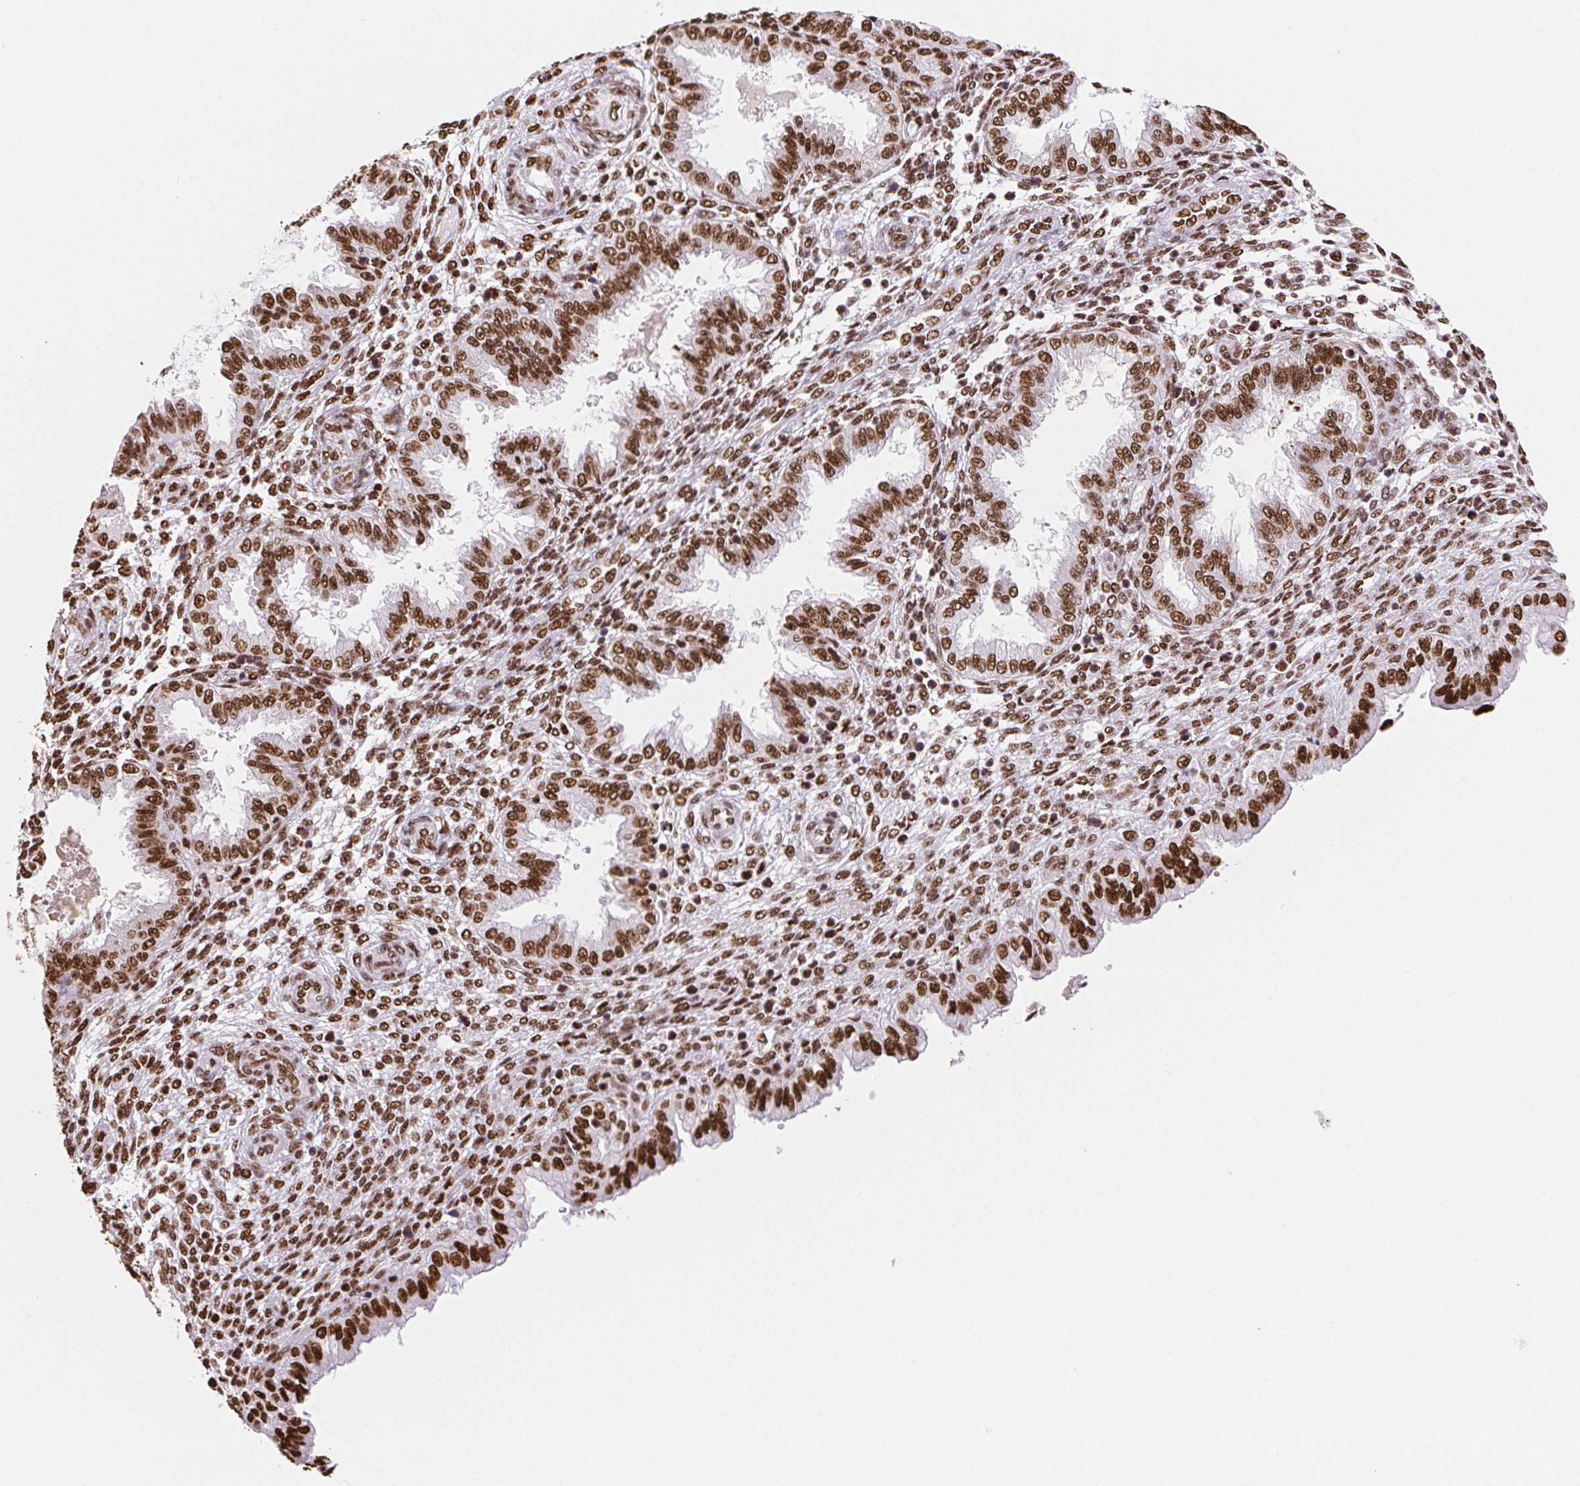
{"staining": {"intensity": "moderate", "quantity": ">75%", "location": "nuclear"}, "tissue": "endometrium", "cell_type": "Cells in endometrial stroma", "image_type": "normal", "snomed": [{"axis": "morphology", "description": "Normal tissue, NOS"}, {"axis": "topography", "description": "Endometrium"}], "caption": "Protein expression analysis of benign endometrium exhibits moderate nuclear expression in about >75% of cells in endometrial stroma. (Stains: DAB in brown, nuclei in blue, Microscopy: brightfield microscopy at high magnification).", "gene": "SETSIP", "patient": {"sex": "female", "age": 33}}